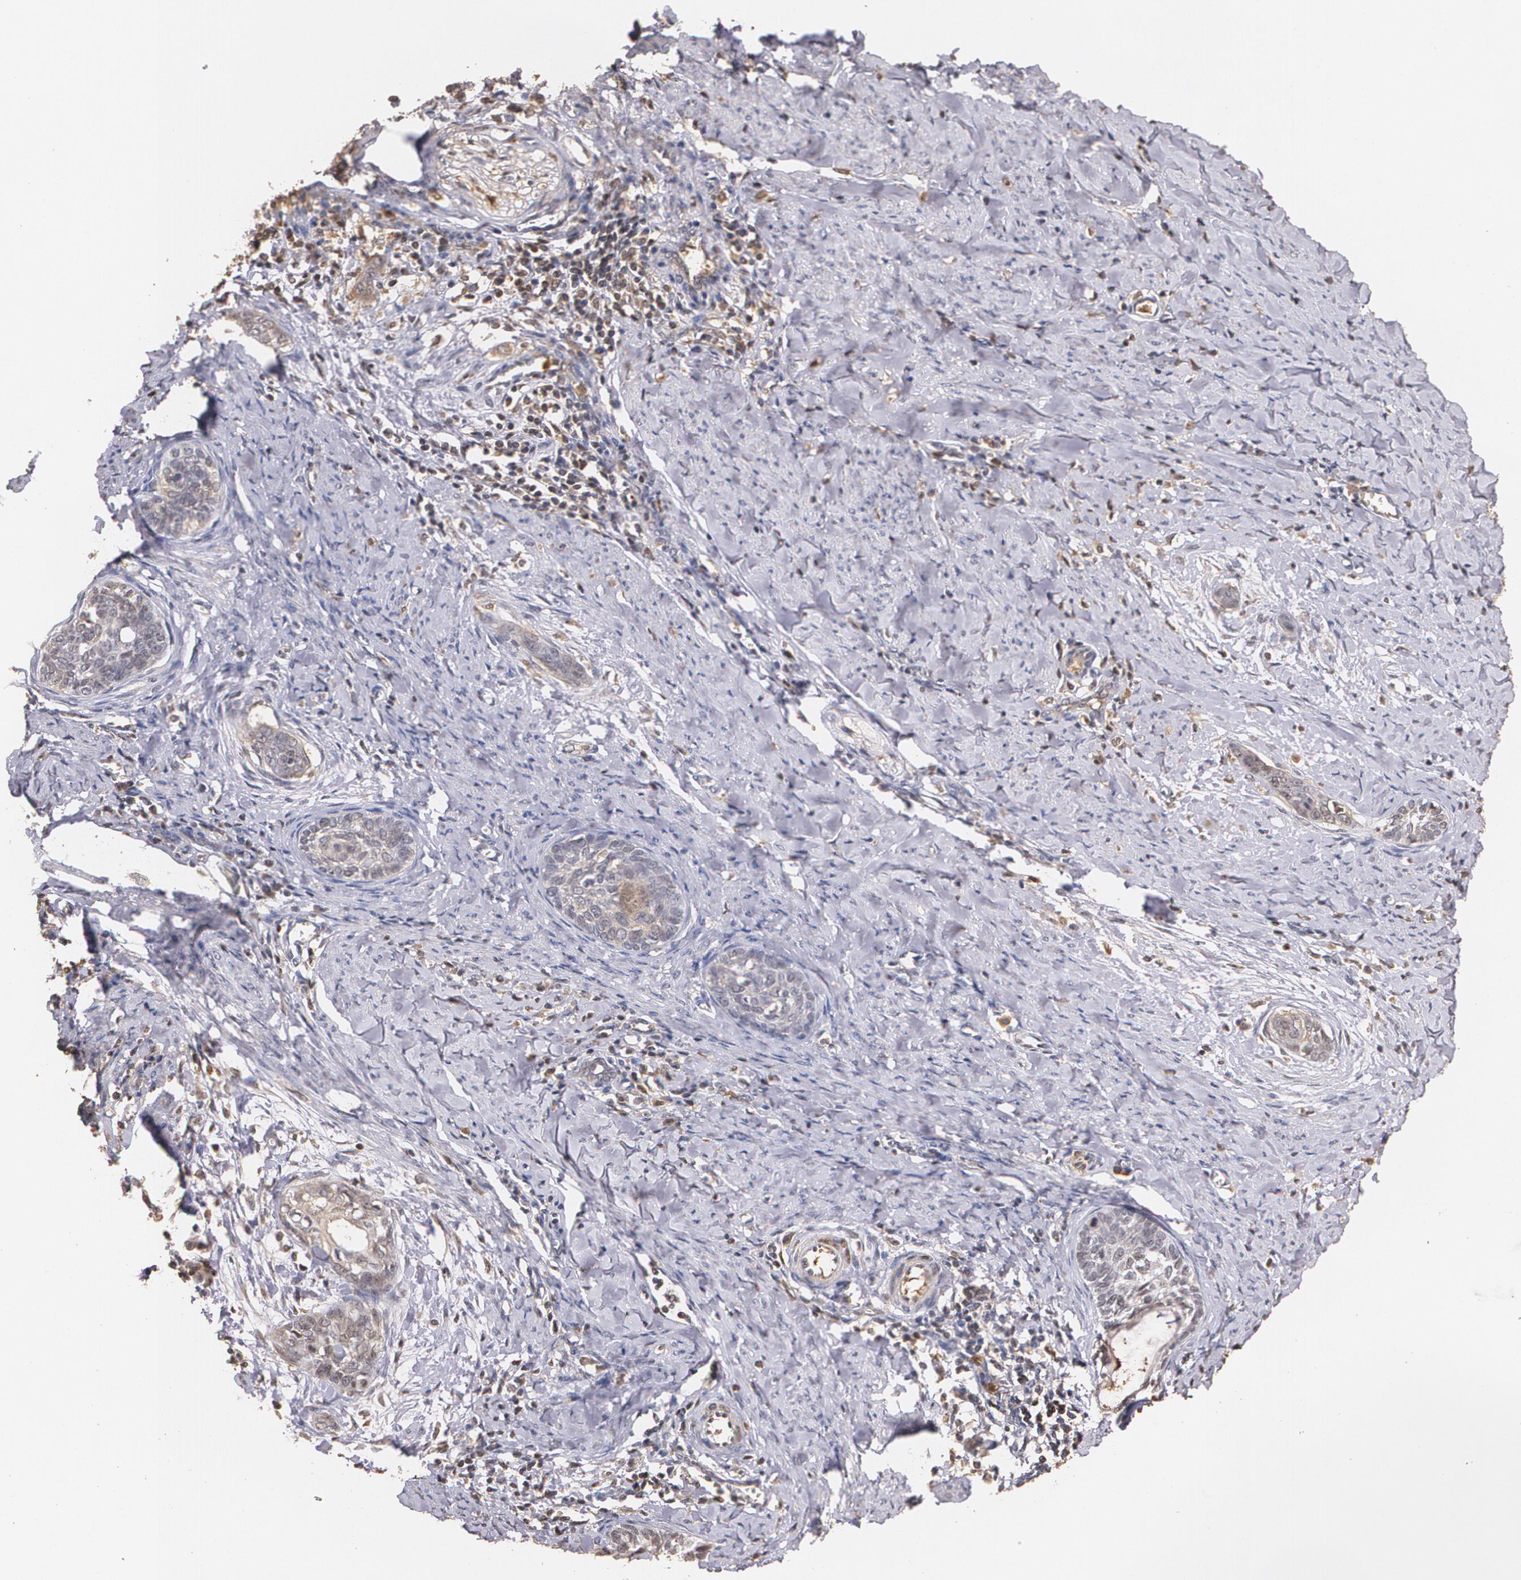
{"staining": {"intensity": "negative", "quantity": "none", "location": "none"}, "tissue": "cervical cancer", "cell_type": "Tumor cells", "image_type": "cancer", "snomed": [{"axis": "morphology", "description": "Squamous cell carcinoma, NOS"}, {"axis": "topography", "description": "Cervix"}], "caption": "Immunohistochemical staining of human cervical squamous cell carcinoma reveals no significant expression in tumor cells.", "gene": "PTS", "patient": {"sex": "female", "age": 33}}